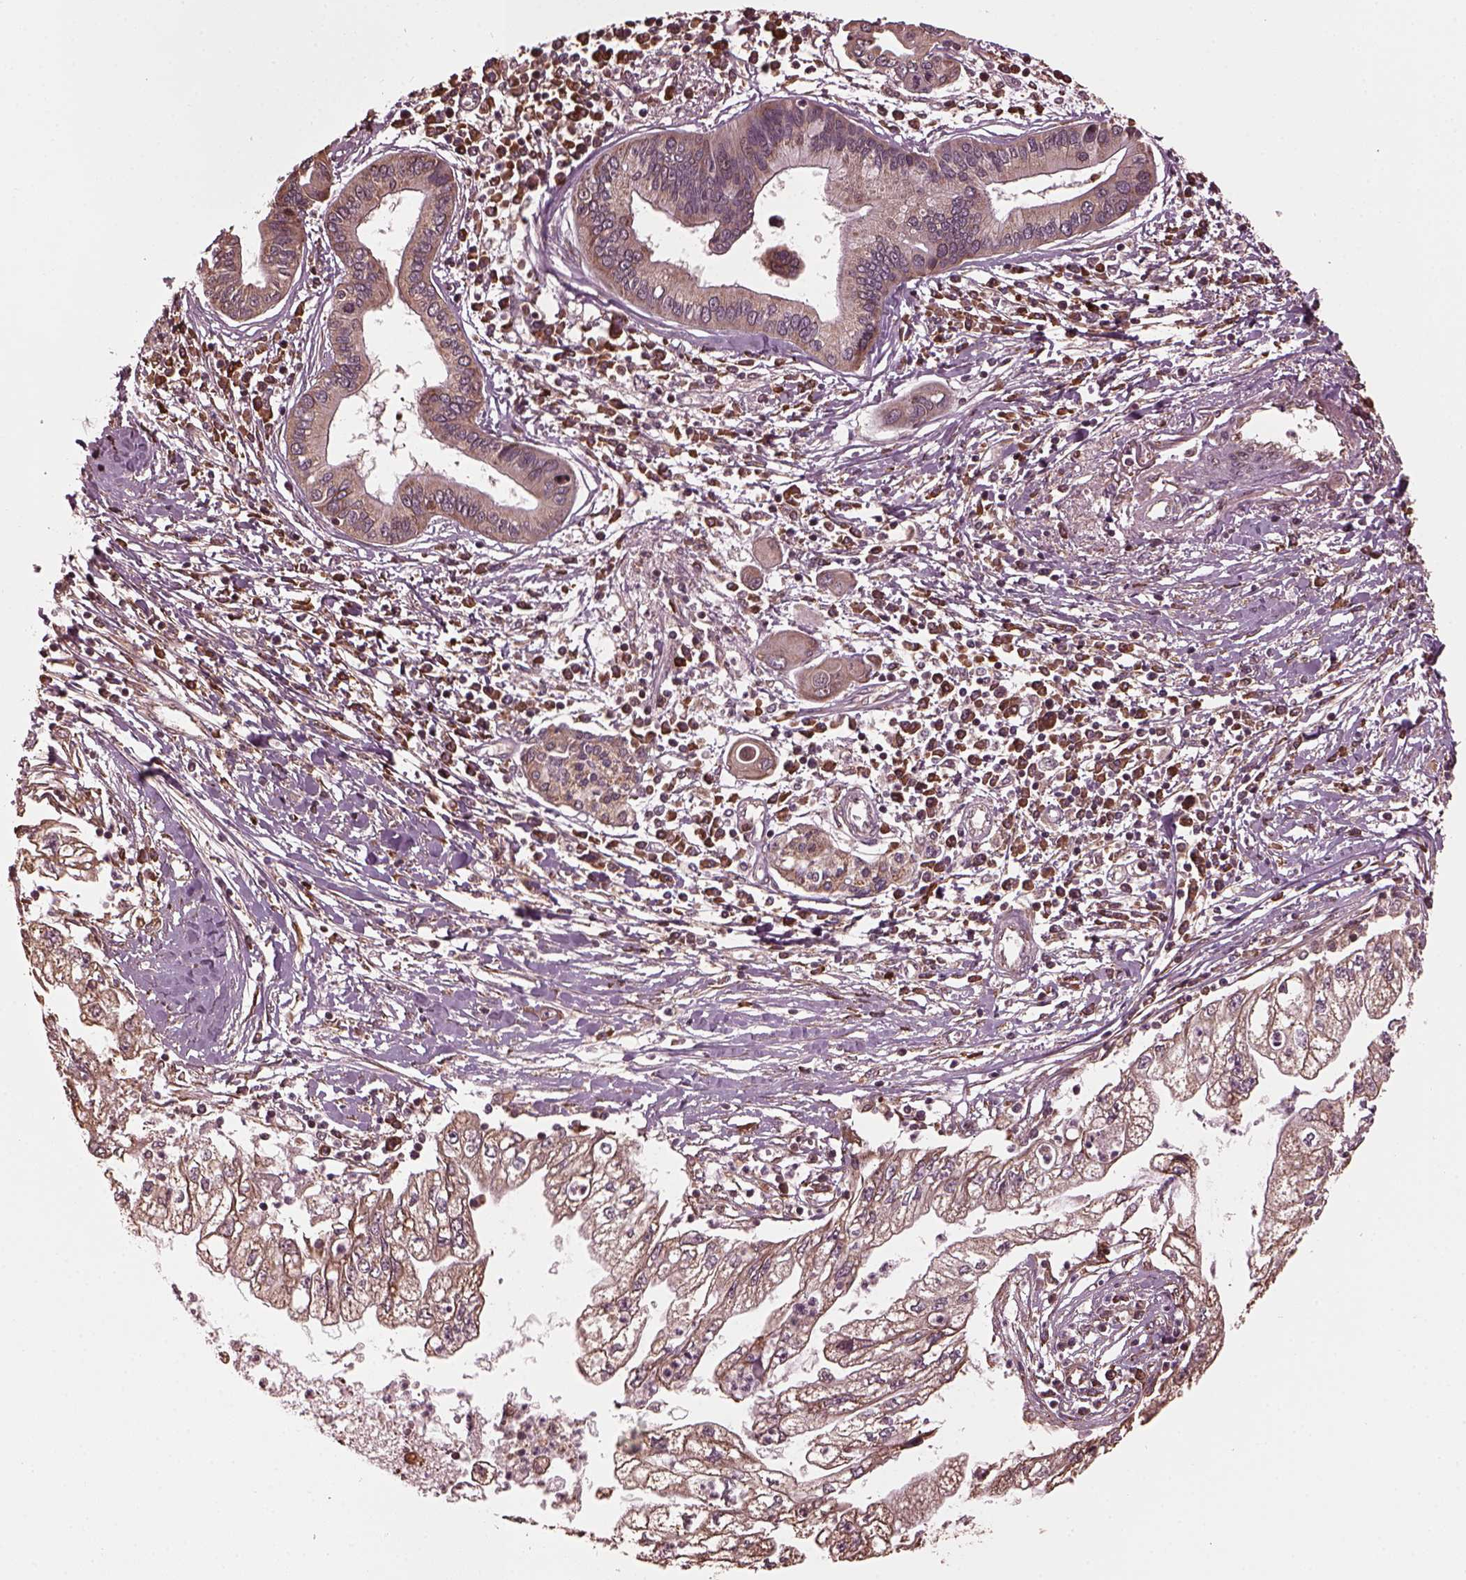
{"staining": {"intensity": "weak", "quantity": ">75%", "location": "cytoplasmic/membranous"}, "tissue": "pancreatic cancer", "cell_type": "Tumor cells", "image_type": "cancer", "snomed": [{"axis": "morphology", "description": "Adenocarcinoma, NOS"}, {"axis": "topography", "description": "Pancreas"}], "caption": "Brown immunohistochemical staining in pancreatic cancer (adenocarcinoma) exhibits weak cytoplasmic/membranous staining in about >75% of tumor cells.", "gene": "ZNF292", "patient": {"sex": "male", "age": 70}}